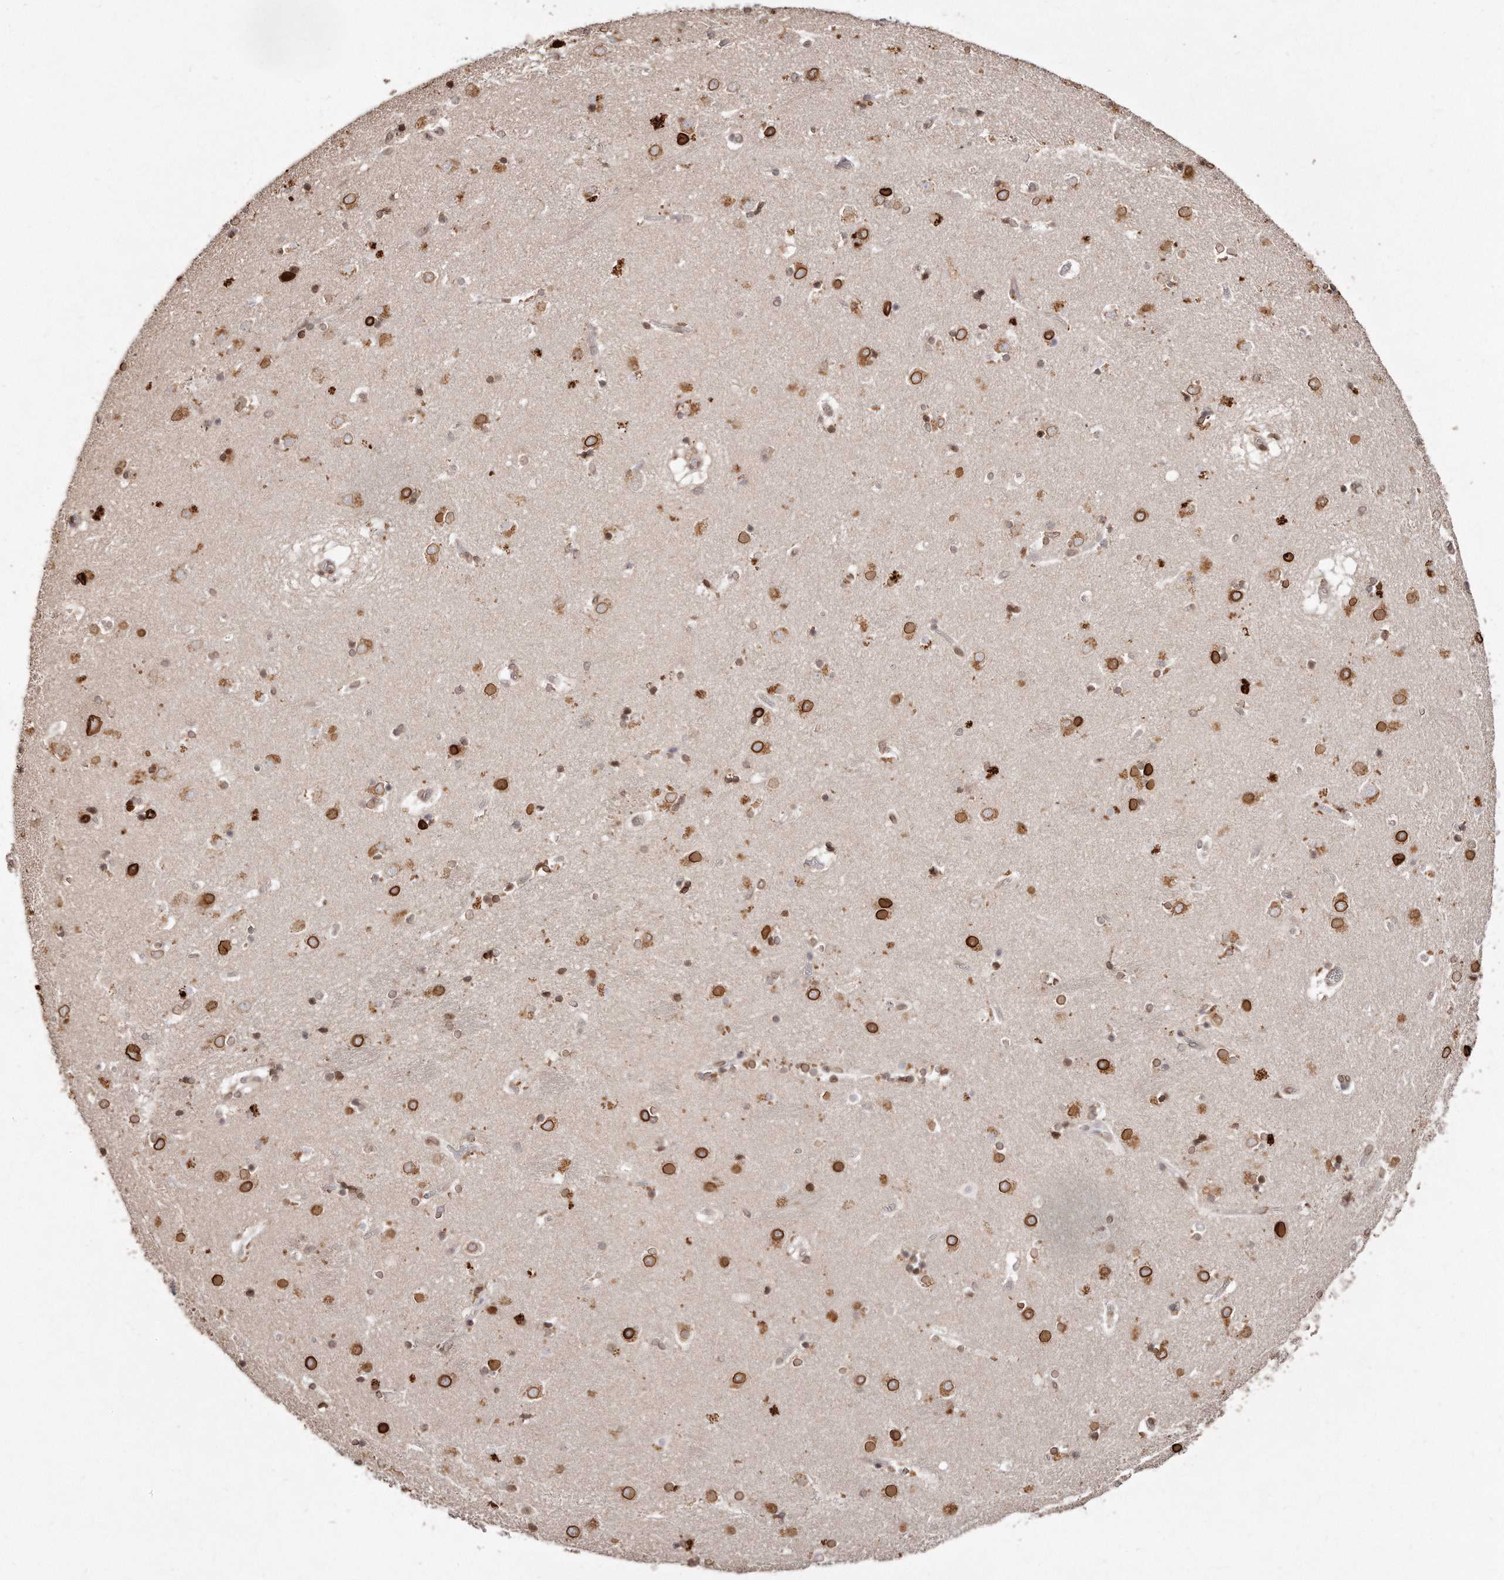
{"staining": {"intensity": "moderate", "quantity": "25%-75%", "location": "nuclear"}, "tissue": "caudate", "cell_type": "Glial cells", "image_type": "normal", "snomed": [{"axis": "morphology", "description": "Normal tissue, NOS"}, {"axis": "topography", "description": "Lateral ventricle wall"}], "caption": "Caudate stained for a protein (brown) displays moderate nuclear positive staining in about 25%-75% of glial cells.", "gene": "HASPIN", "patient": {"sex": "male", "age": 70}}